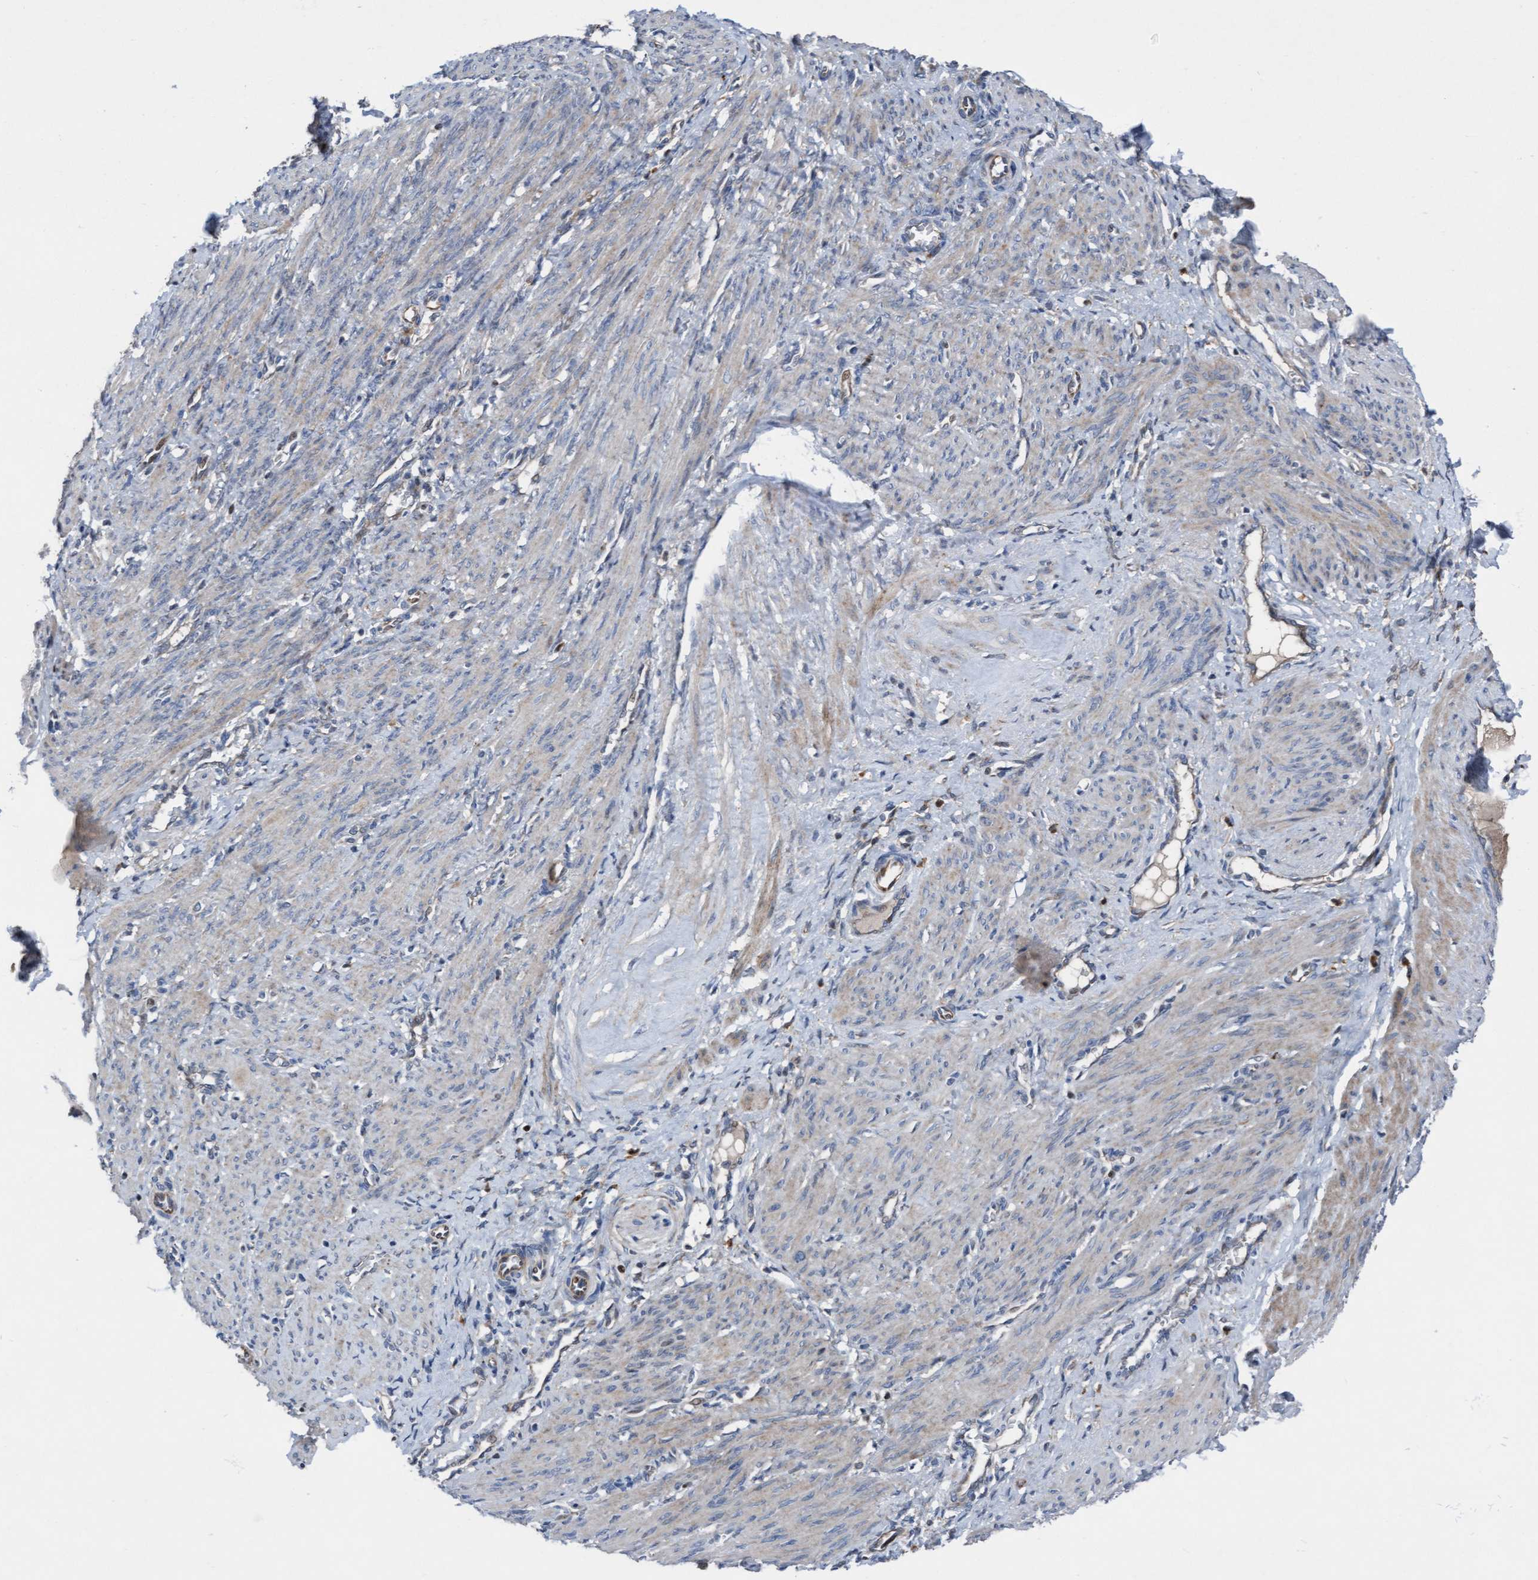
{"staining": {"intensity": "weak", "quantity": "25%-75%", "location": "cytoplasmic/membranous"}, "tissue": "smooth muscle", "cell_type": "Smooth muscle cells", "image_type": "normal", "snomed": [{"axis": "morphology", "description": "Normal tissue, NOS"}, {"axis": "topography", "description": "Endometrium"}], "caption": "Protein staining displays weak cytoplasmic/membranous staining in about 25%-75% of smooth muscle cells in unremarkable smooth muscle. (DAB (3,3'-diaminobenzidine) IHC with brightfield microscopy, high magnification).", "gene": "KLHL26", "patient": {"sex": "female", "age": 33}}